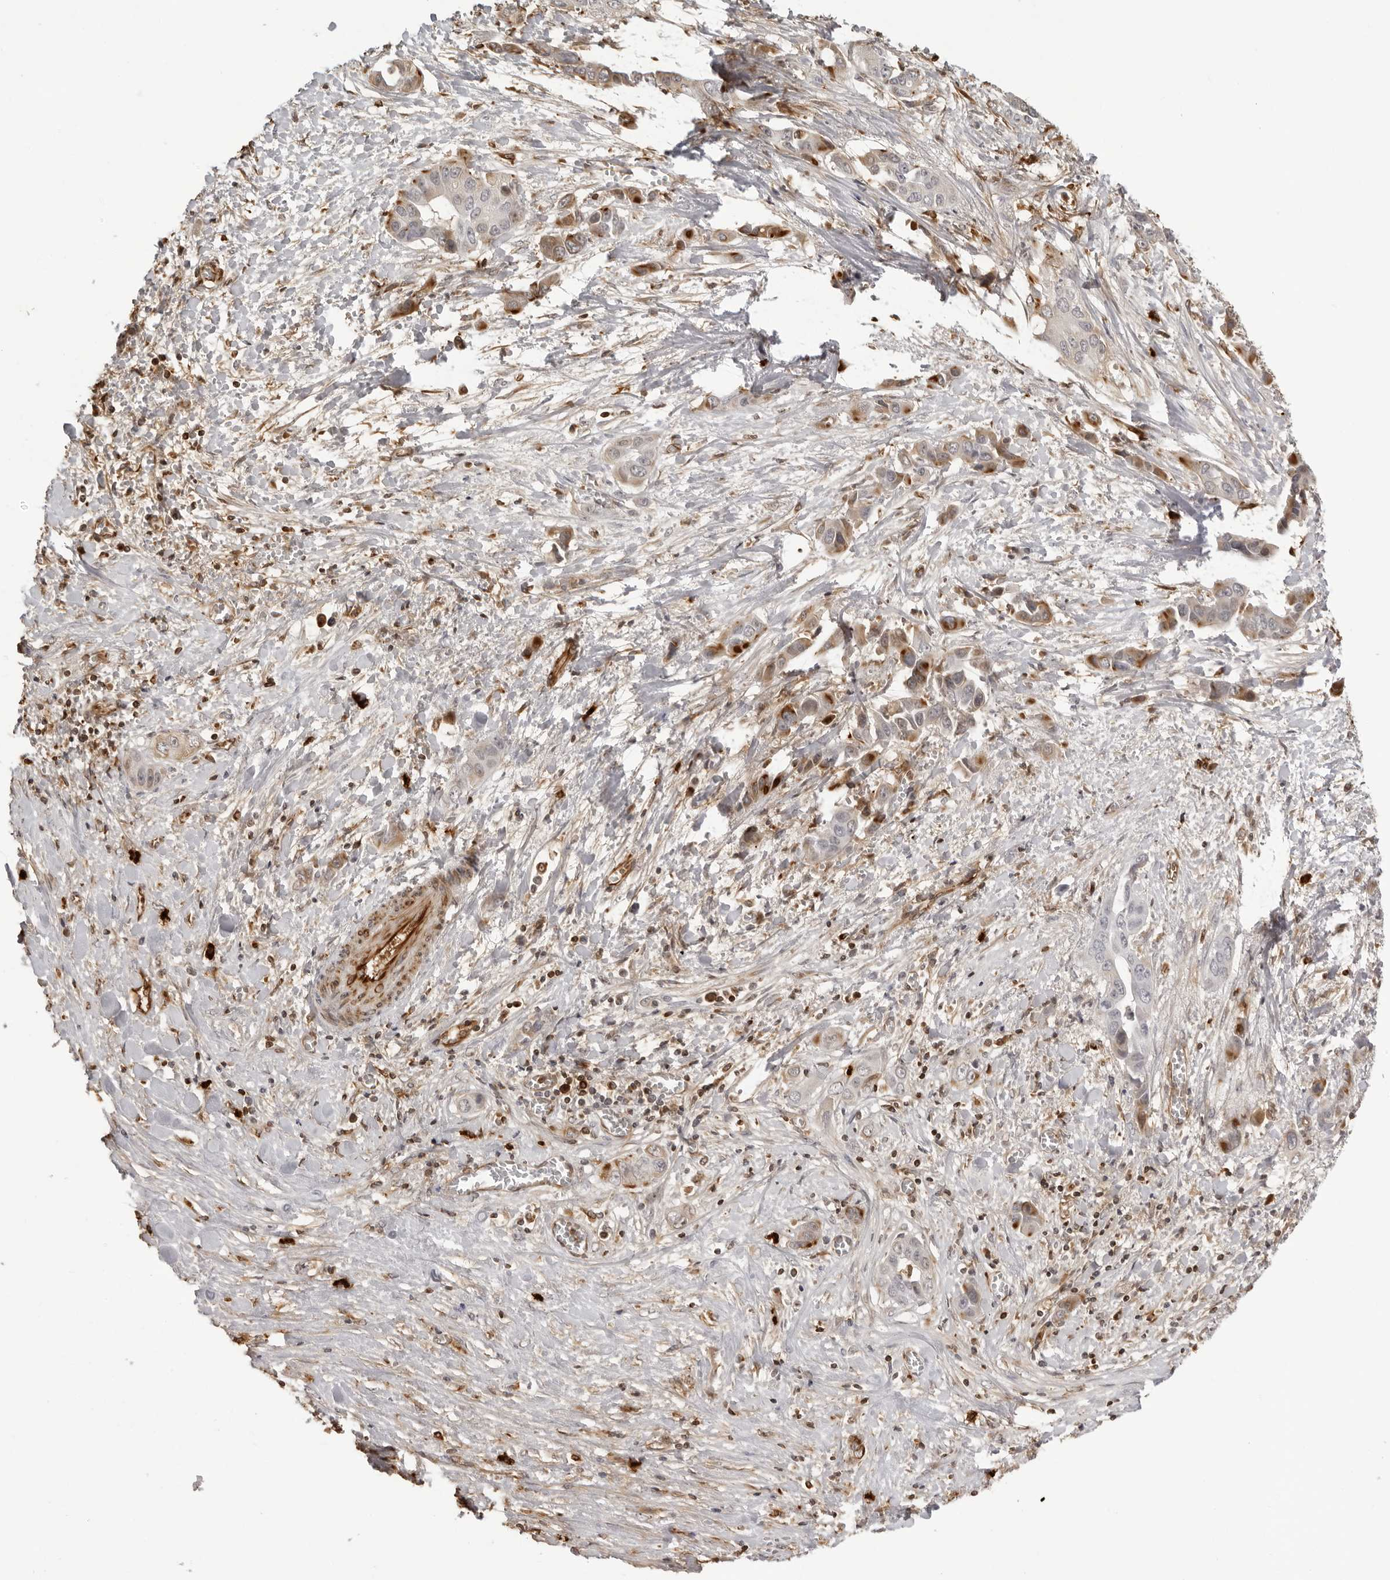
{"staining": {"intensity": "moderate", "quantity": "<25%", "location": "cytoplasmic/membranous"}, "tissue": "liver cancer", "cell_type": "Tumor cells", "image_type": "cancer", "snomed": [{"axis": "morphology", "description": "Cholangiocarcinoma"}, {"axis": "topography", "description": "Liver"}], "caption": "Liver cancer (cholangiocarcinoma) stained with IHC reveals moderate cytoplasmic/membranous positivity in about <25% of tumor cells.", "gene": "DYNLT5", "patient": {"sex": "female", "age": 52}}